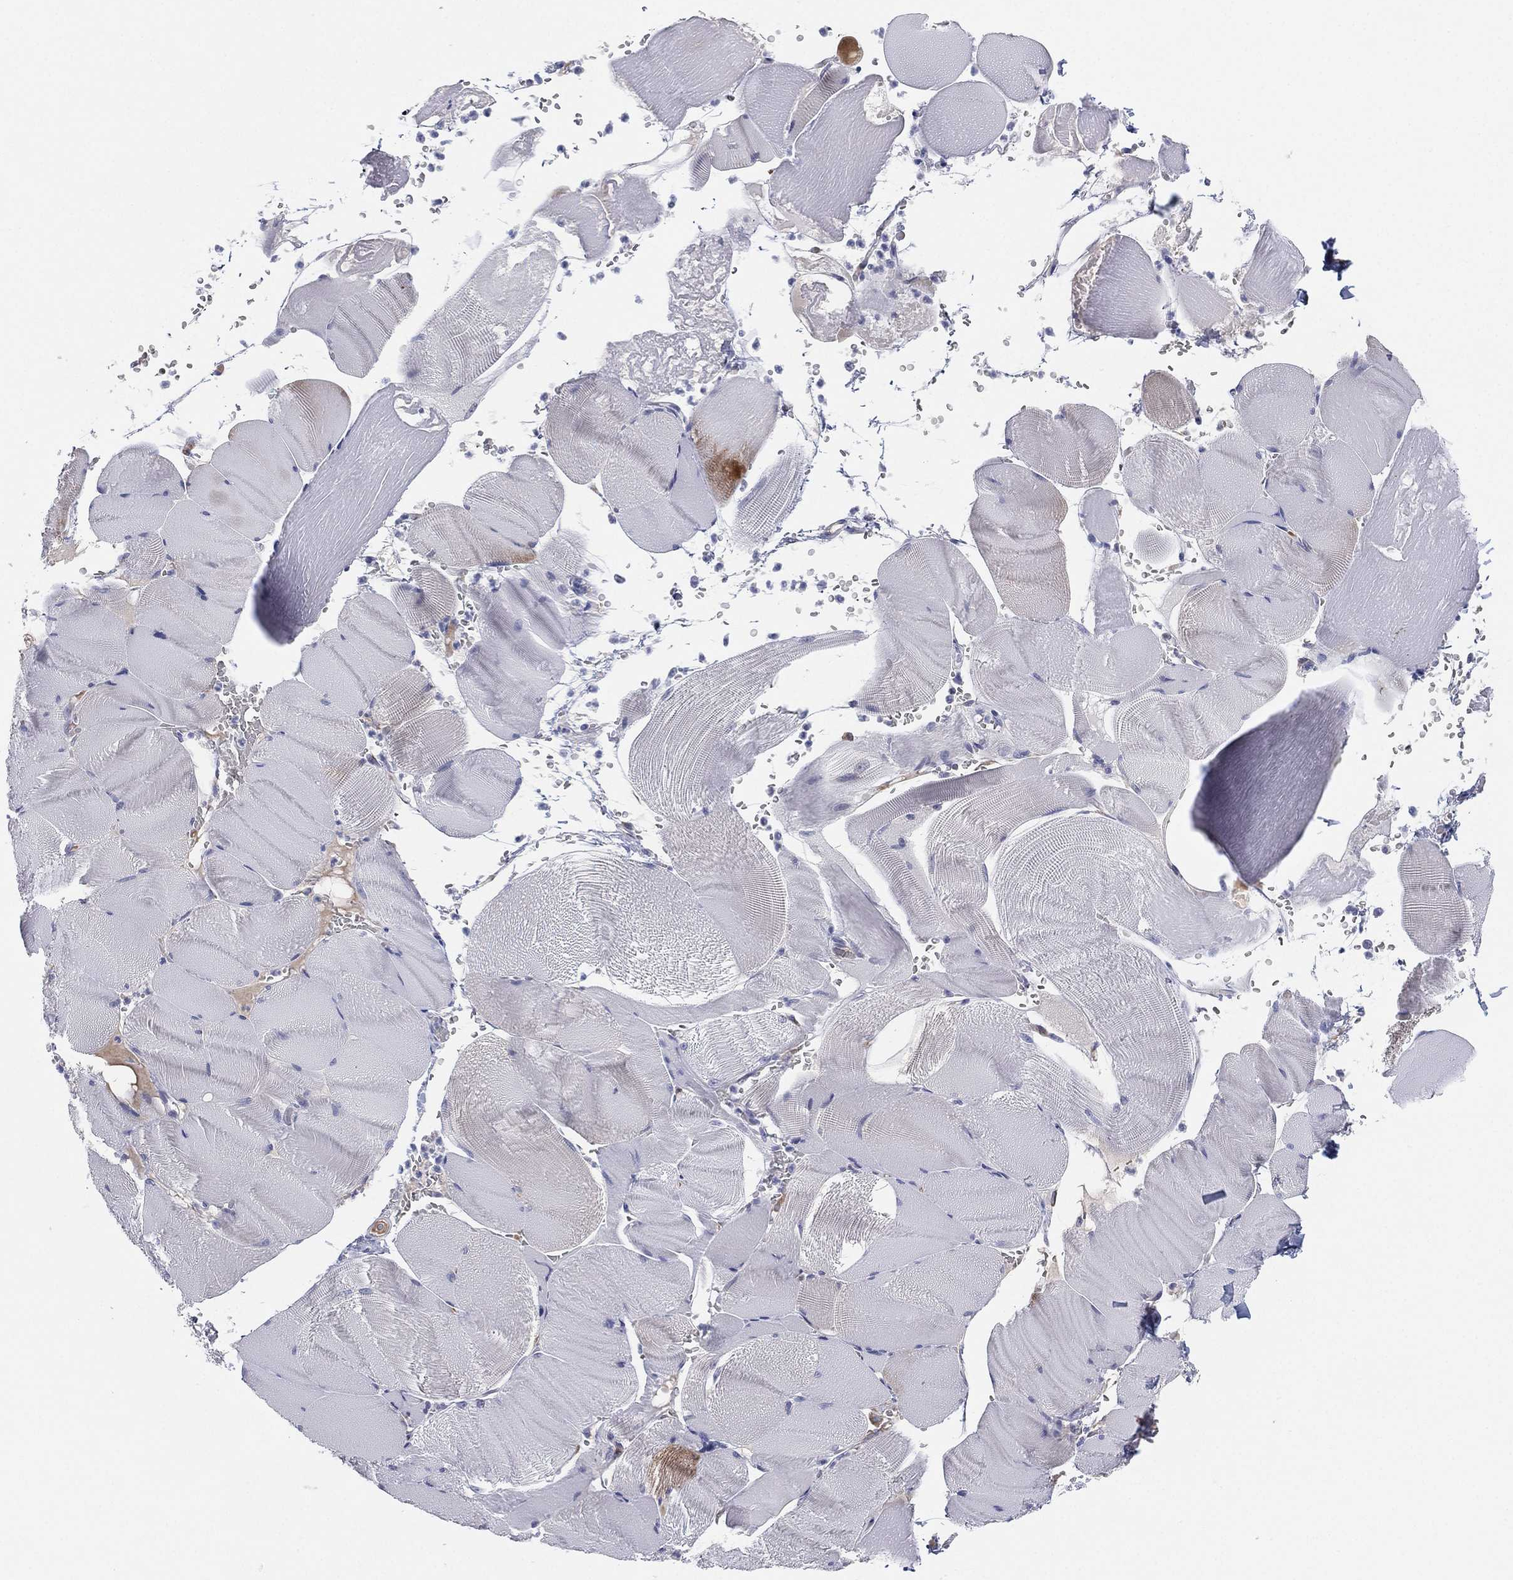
{"staining": {"intensity": "moderate", "quantity": "<25%", "location": "cytoplasmic/membranous"}, "tissue": "skeletal muscle", "cell_type": "Myocytes", "image_type": "normal", "snomed": [{"axis": "morphology", "description": "Normal tissue, NOS"}, {"axis": "topography", "description": "Skeletal muscle"}], "caption": "Immunohistochemical staining of unremarkable skeletal muscle shows moderate cytoplasmic/membranous protein expression in approximately <25% of myocytes.", "gene": "MLF1", "patient": {"sex": "male", "age": 56}}